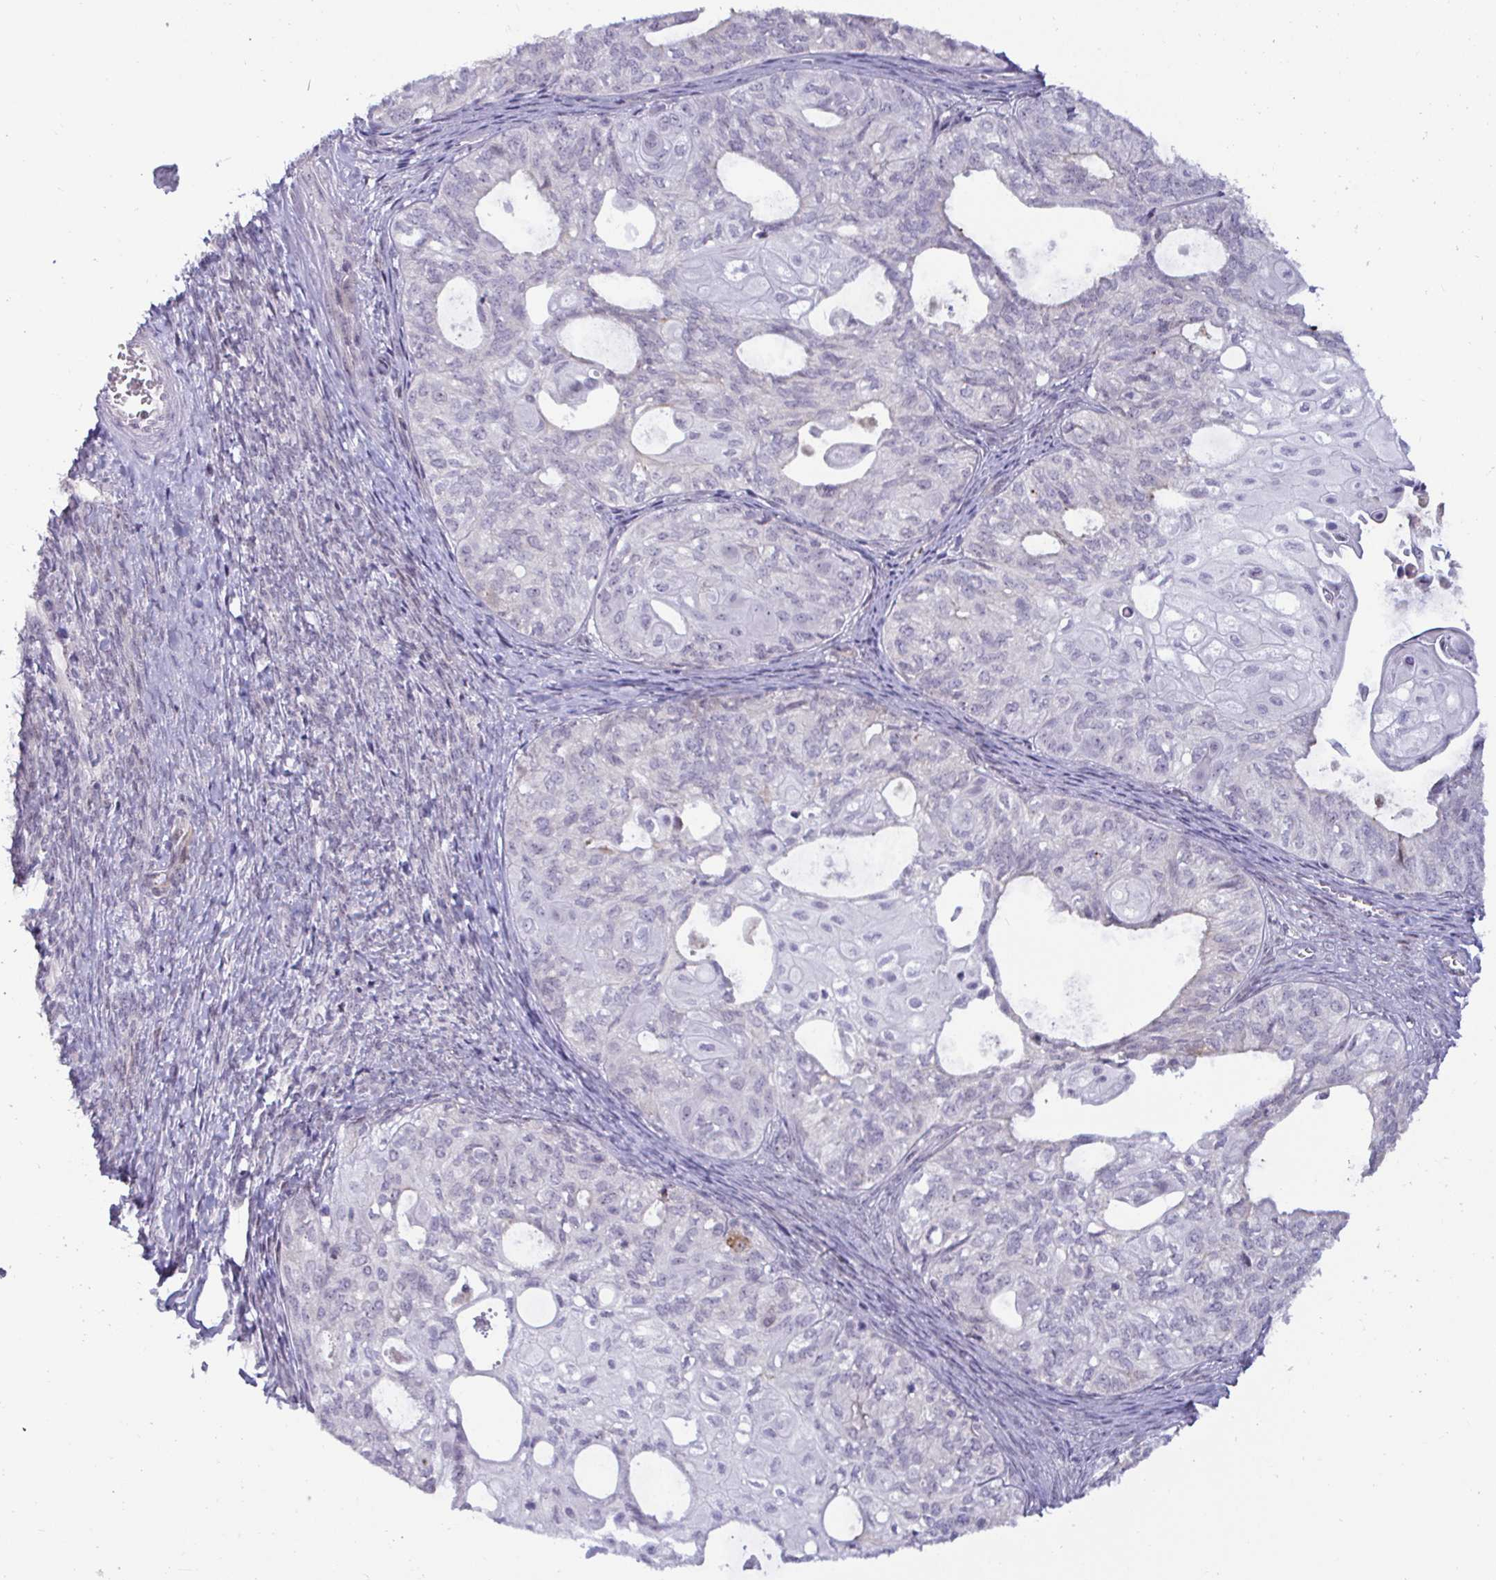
{"staining": {"intensity": "moderate", "quantity": "<25%", "location": "cytoplasmic/membranous"}, "tissue": "ovarian cancer", "cell_type": "Tumor cells", "image_type": "cancer", "snomed": [{"axis": "morphology", "description": "Carcinoma, endometroid"}, {"axis": "topography", "description": "Ovary"}], "caption": "Immunohistochemistry (DAB (3,3'-diaminobenzidine)) staining of human ovarian endometroid carcinoma demonstrates moderate cytoplasmic/membranous protein expression in approximately <25% of tumor cells.", "gene": "GSTM1", "patient": {"sex": "female", "age": 64}}